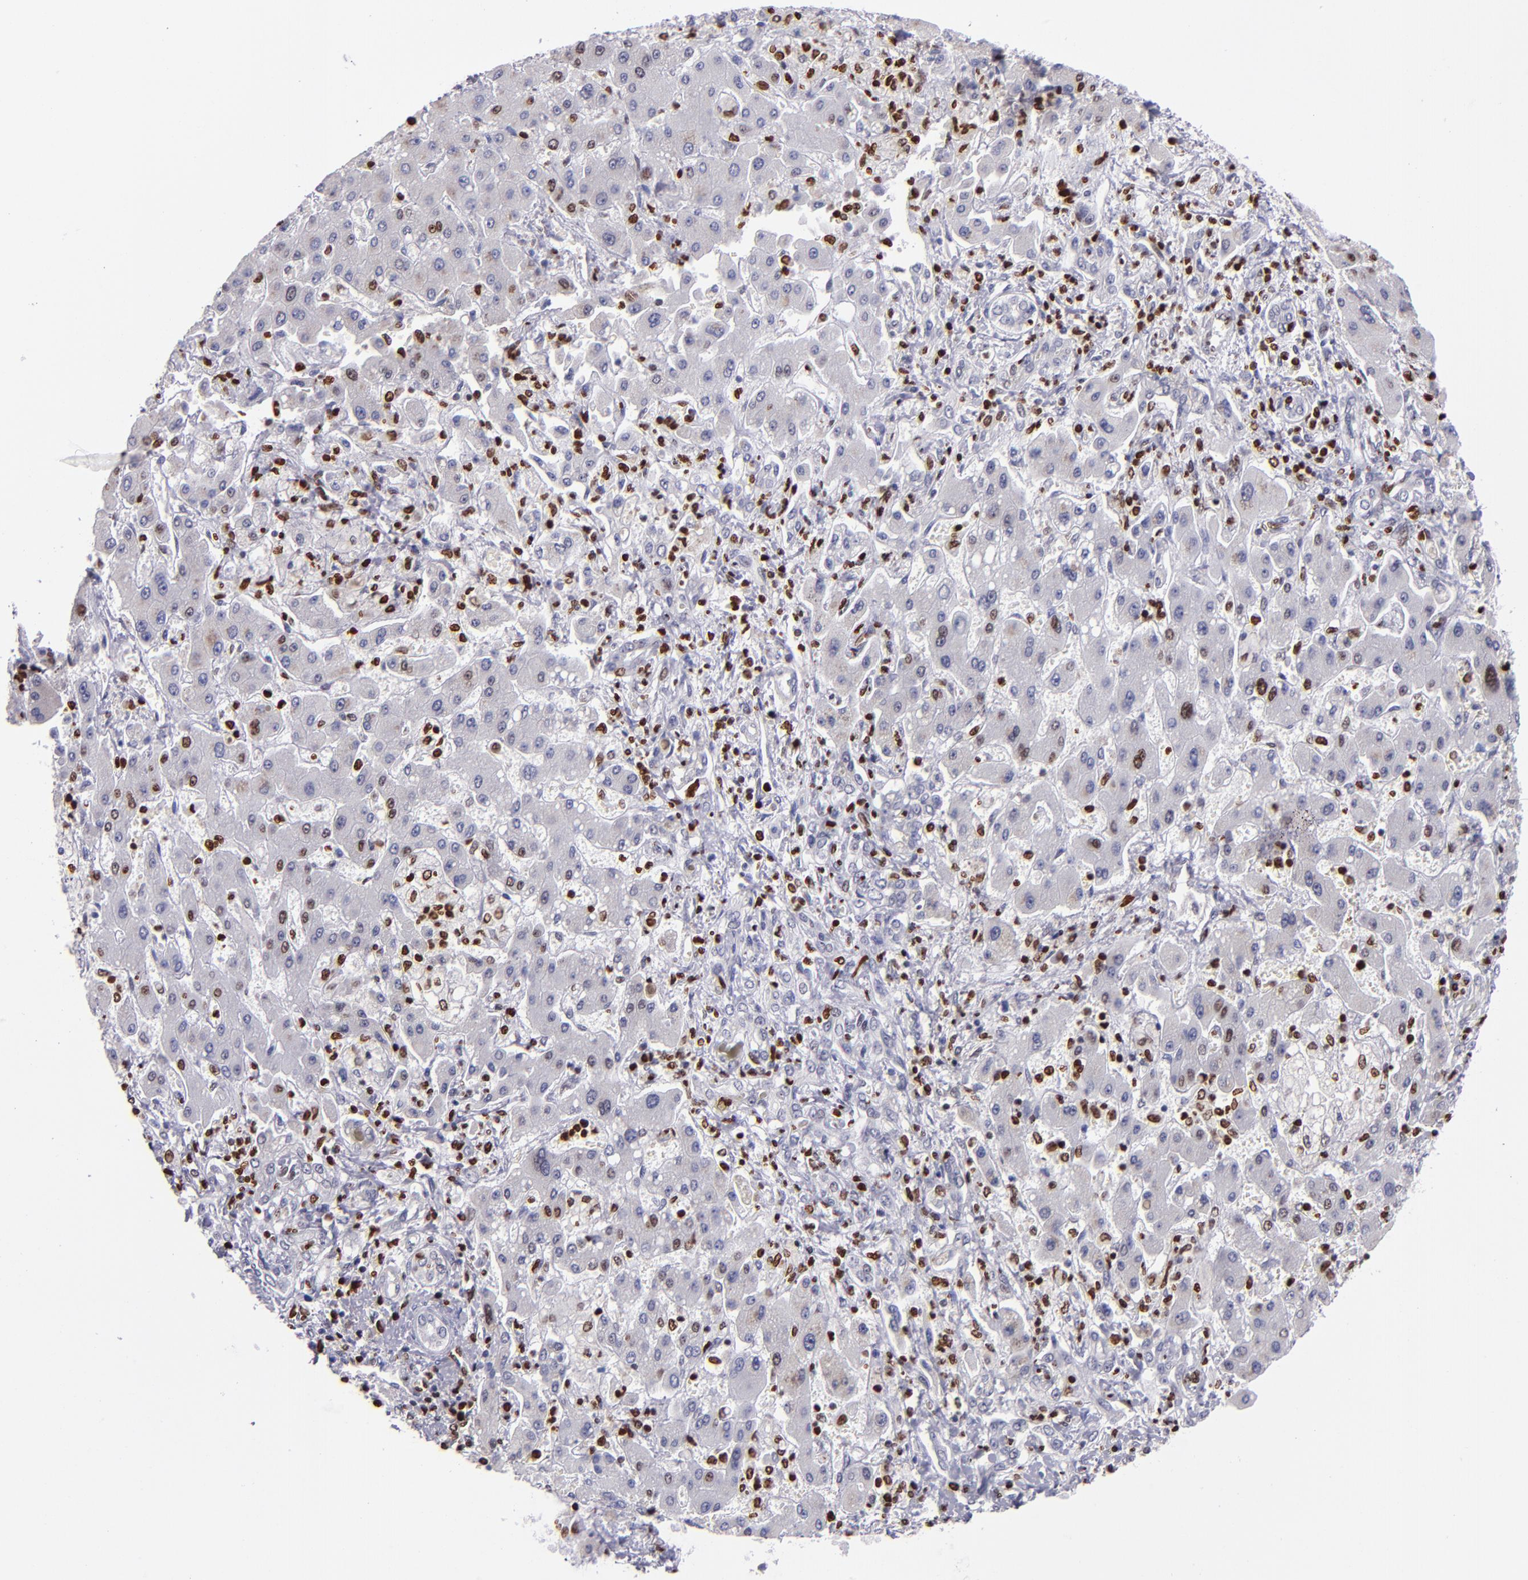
{"staining": {"intensity": "moderate", "quantity": "<25%", "location": "nuclear"}, "tissue": "liver cancer", "cell_type": "Tumor cells", "image_type": "cancer", "snomed": [{"axis": "morphology", "description": "Cholangiocarcinoma"}, {"axis": "topography", "description": "Liver"}], "caption": "Immunohistochemistry of liver cancer (cholangiocarcinoma) demonstrates low levels of moderate nuclear staining in approximately <25% of tumor cells. Using DAB (brown) and hematoxylin (blue) stains, captured at high magnification using brightfield microscopy.", "gene": "CDKL5", "patient": {"sex": "male", "age": 50}}